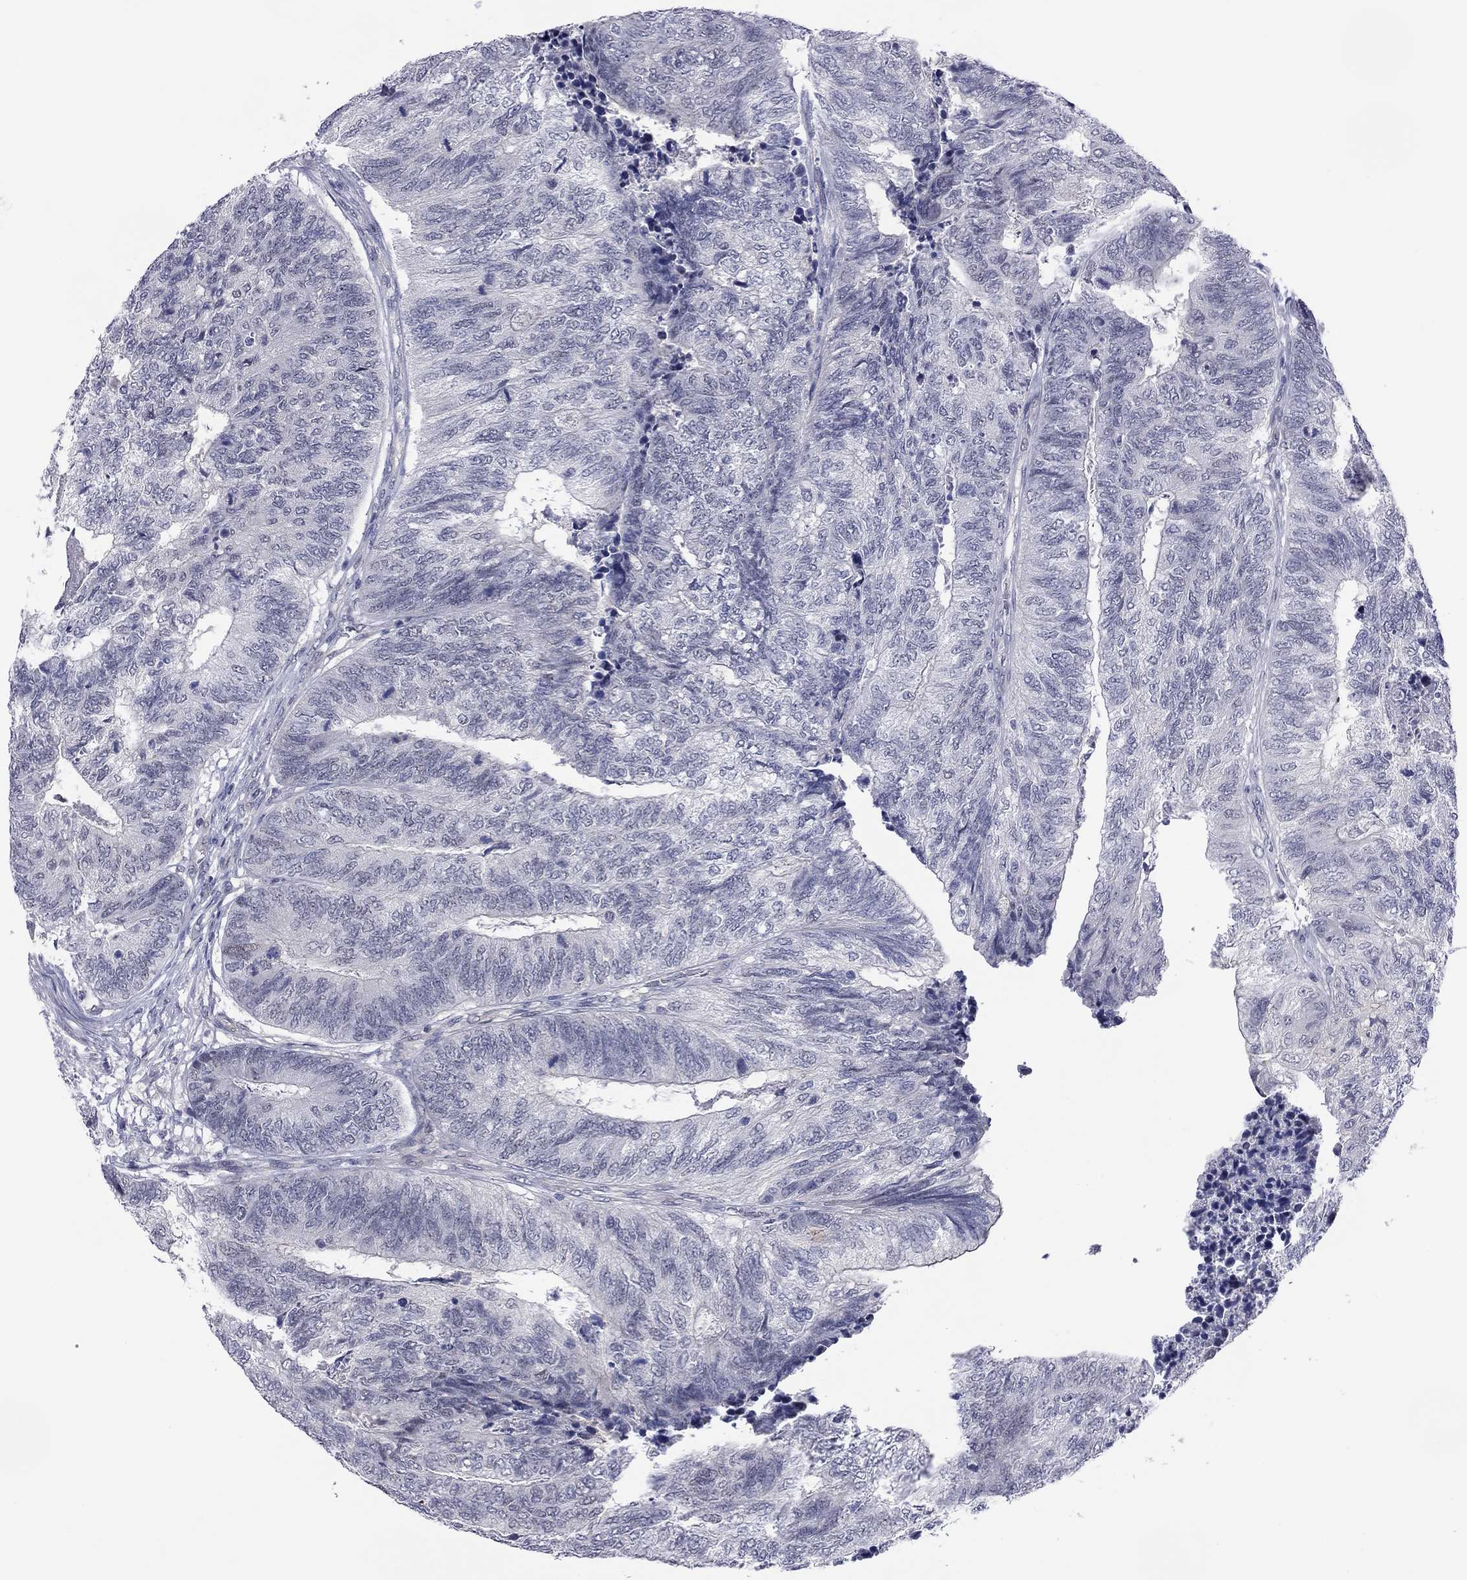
{"staining": {"intensity": "negative", "quantity": "none", "location": "none"}, "tissue": "colorectal cancer", "cell_type": "Tumor cells", "image_type": "cancer", "snomed": [{"axis": "morphology", "description": "Adenocarcinoma, NOS"}, {"axis": "topography", "description": "Colon"}], "caption": "Colorectal cancer was stained to show a protein in brown. There is no significant expression in tumor cells.", "gene": "POU5F2", "patient": {"sex": "female", "age": 67}}